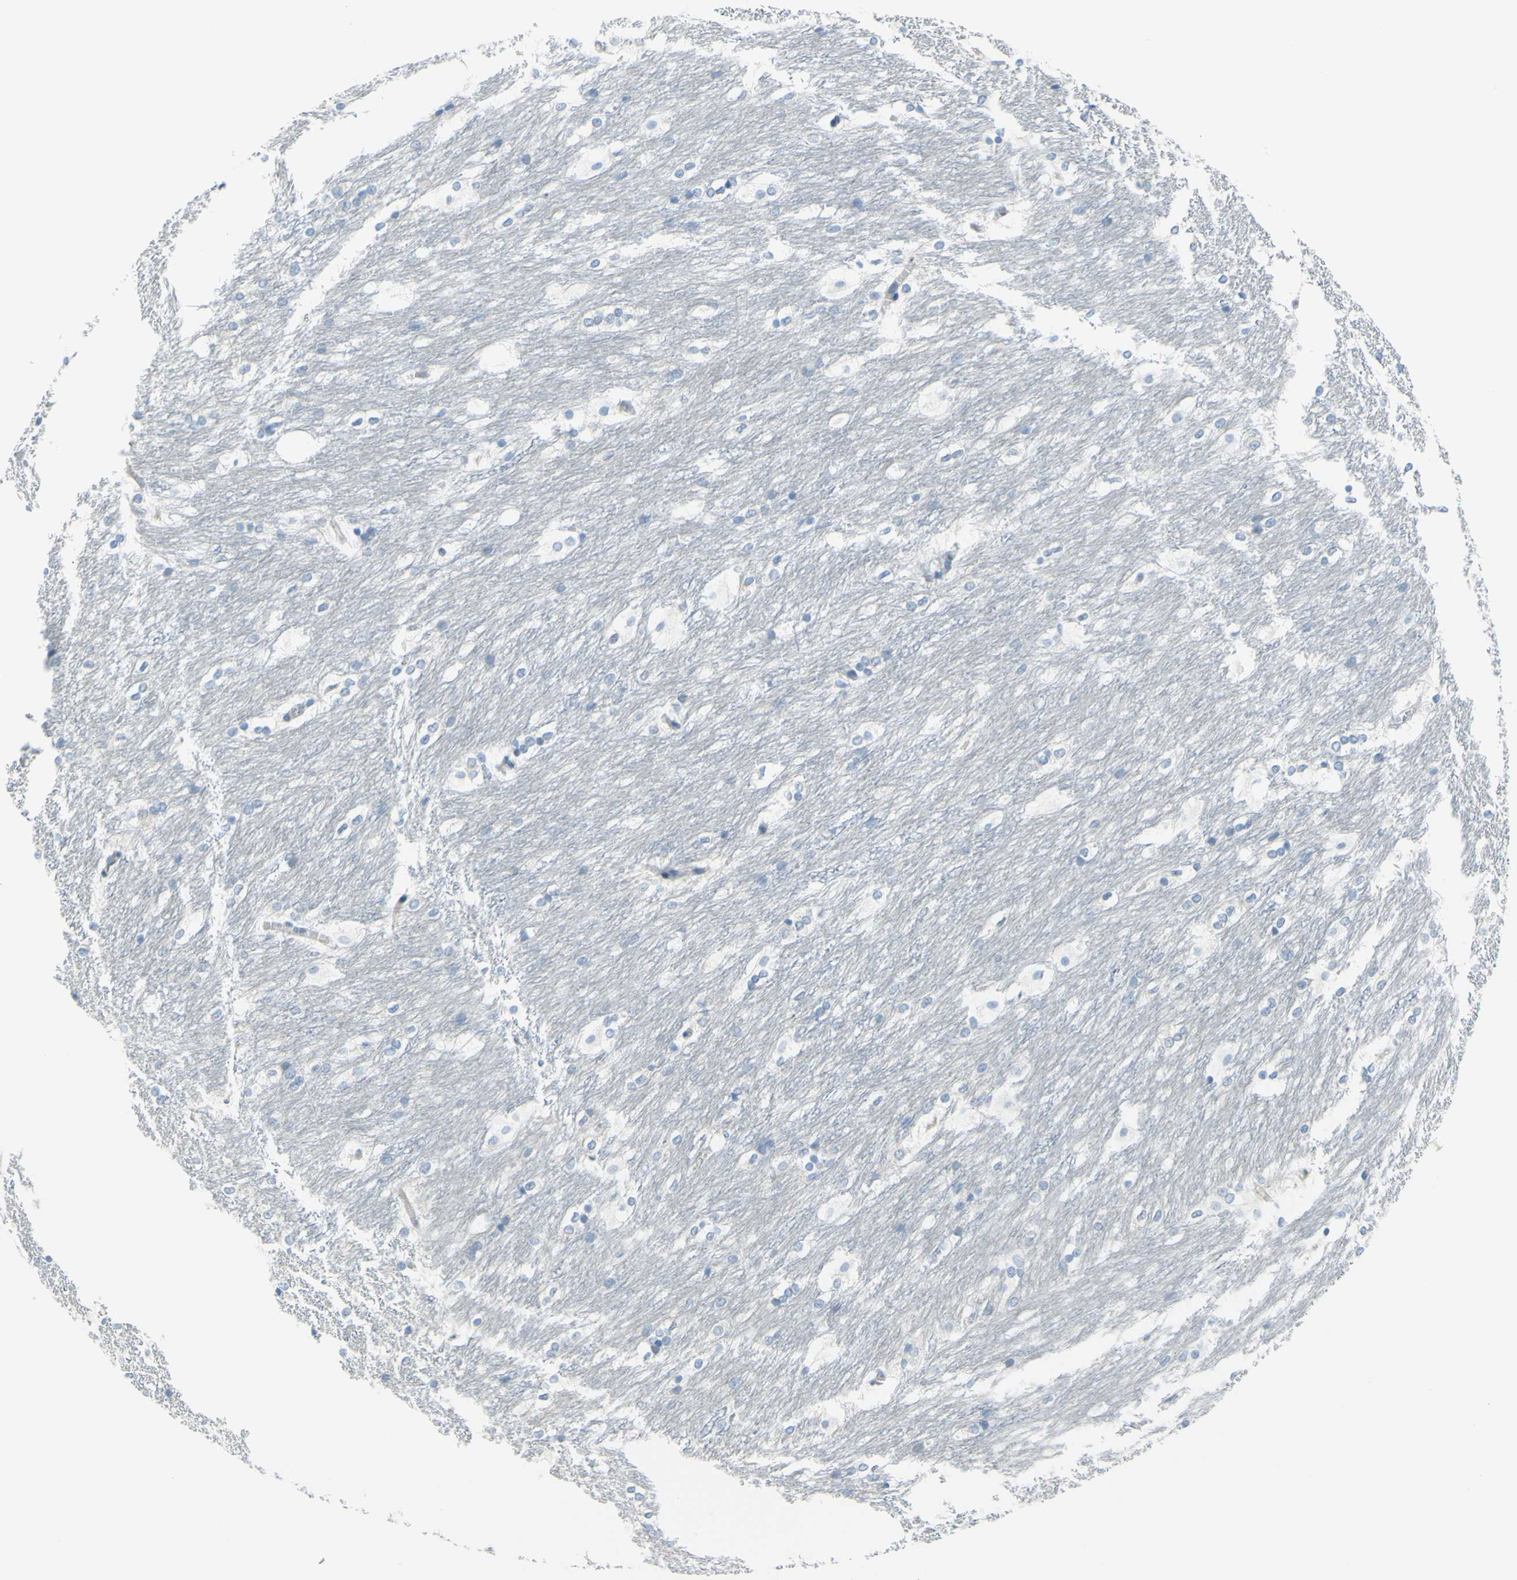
{"staining": {"intensity": "negative", "quantity": "none", "location": "none"}, "tissue": "caudate", "cell_type": "Glial cells", "image_type": "normal", "snomed": [{"axis": "morphology", "description": "Normal tissue, NOS"}, {"axis": "topography", "description": "Lateral ventricle wall"}], "caption": "Glial cells show no significant expression in normal caudate. The staining was performed using DAB (3,3'-diaminobenzidine) to visualize the protein expression in brown, while the nuclei were stained in blue with hematoxylin (Magnification: 20x).", "gene": "FRMD4B", "patient": {"sex": "female", "age": 19}}